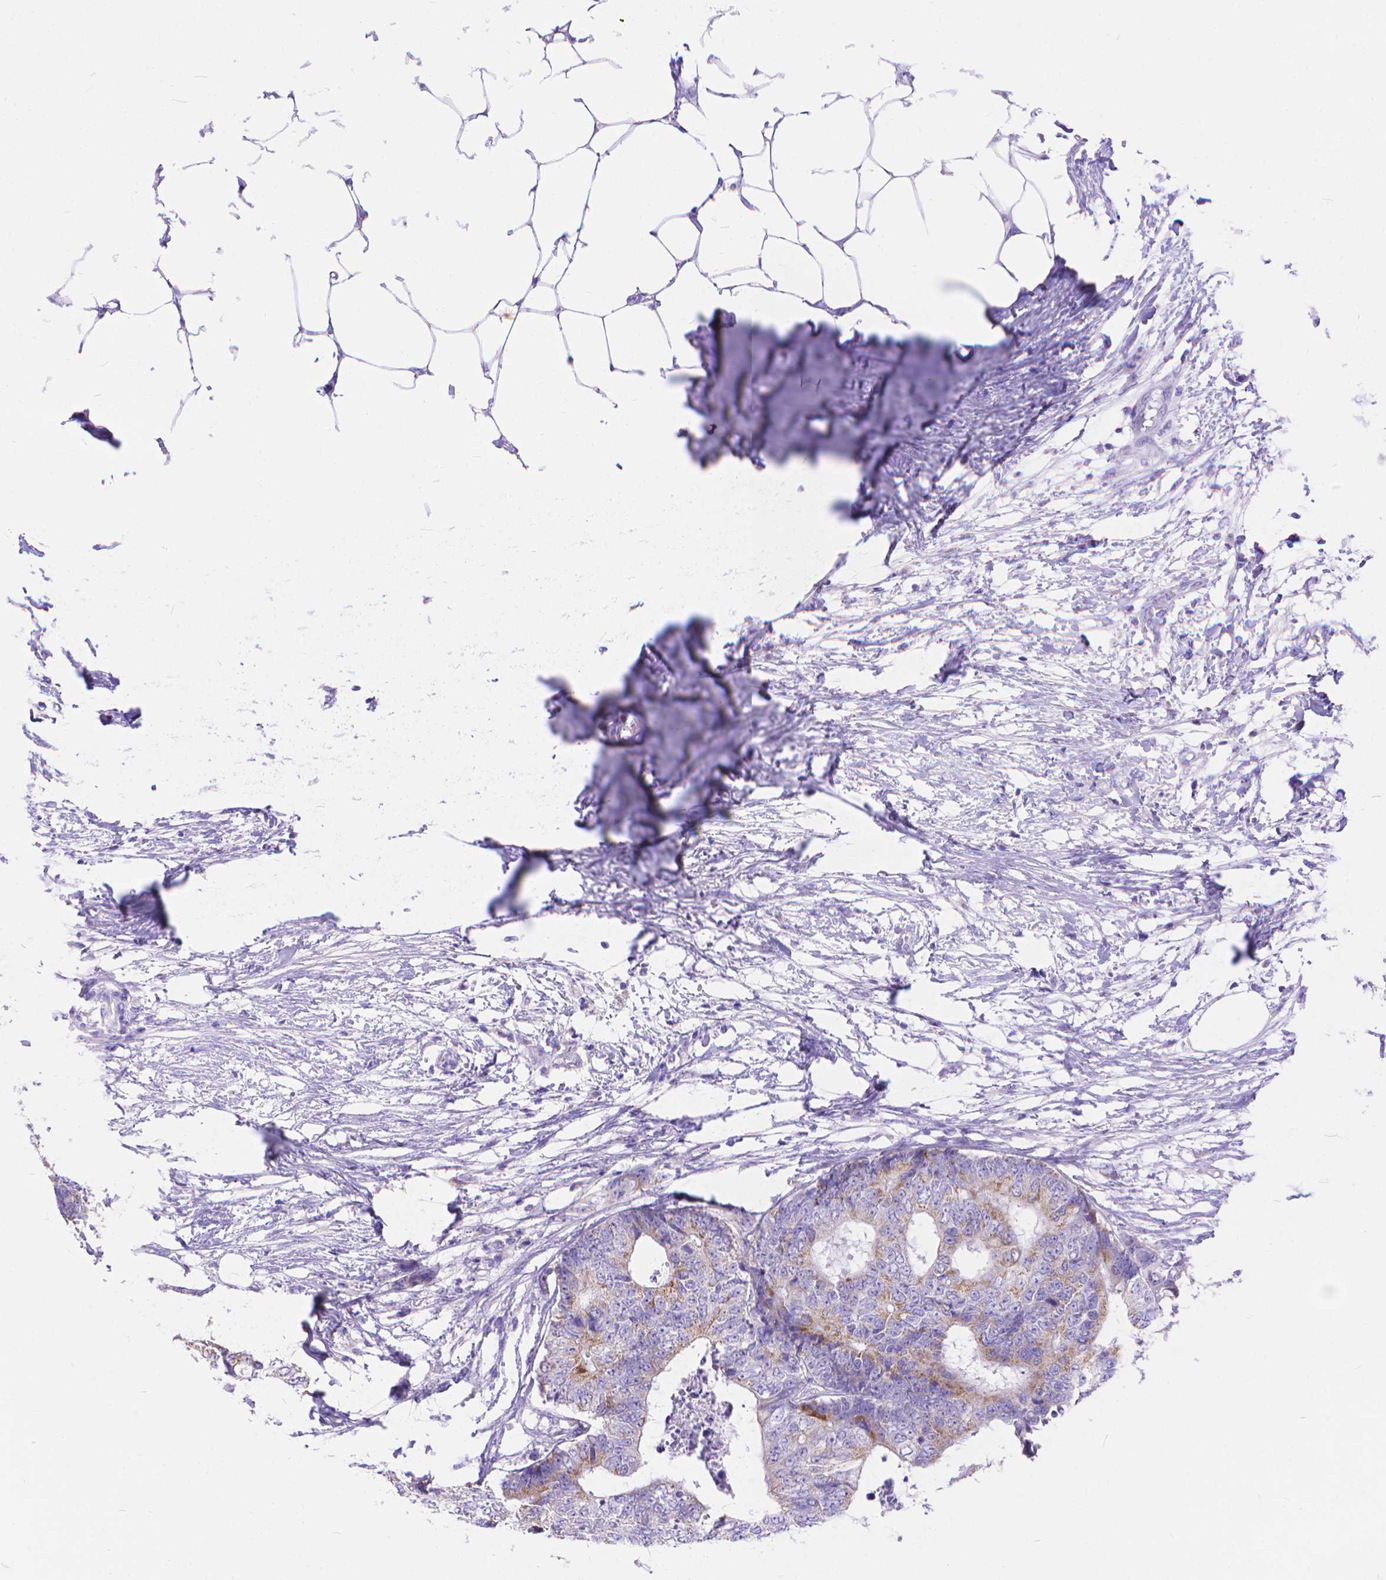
{"staining": {"intensity": "weak", "quantity": "25%-75%", "location": "cytoplasmic/membranous"}, "tissue": "colorectal cancer", "cell_type": "Tumor cells", "image_type": "cancer", "snomed": [{"axis": "morphology", "description": "Adenocarcinoma, NOS"}, {"axis": "topography", "description": "Colon"}], "caption": "Immunohistochemistry (IHC) image of neoplastic tissue: colorectal cancer stained using immunohistochemistry exhibits low levels of weak protein expression localized specifically in the cytoplasmic/membranous of tumor cells, appearing as a cytoplasmic/membranous brown color.", "gene": "DHRS2", "patient": {"sex": "female", "age": 48}}